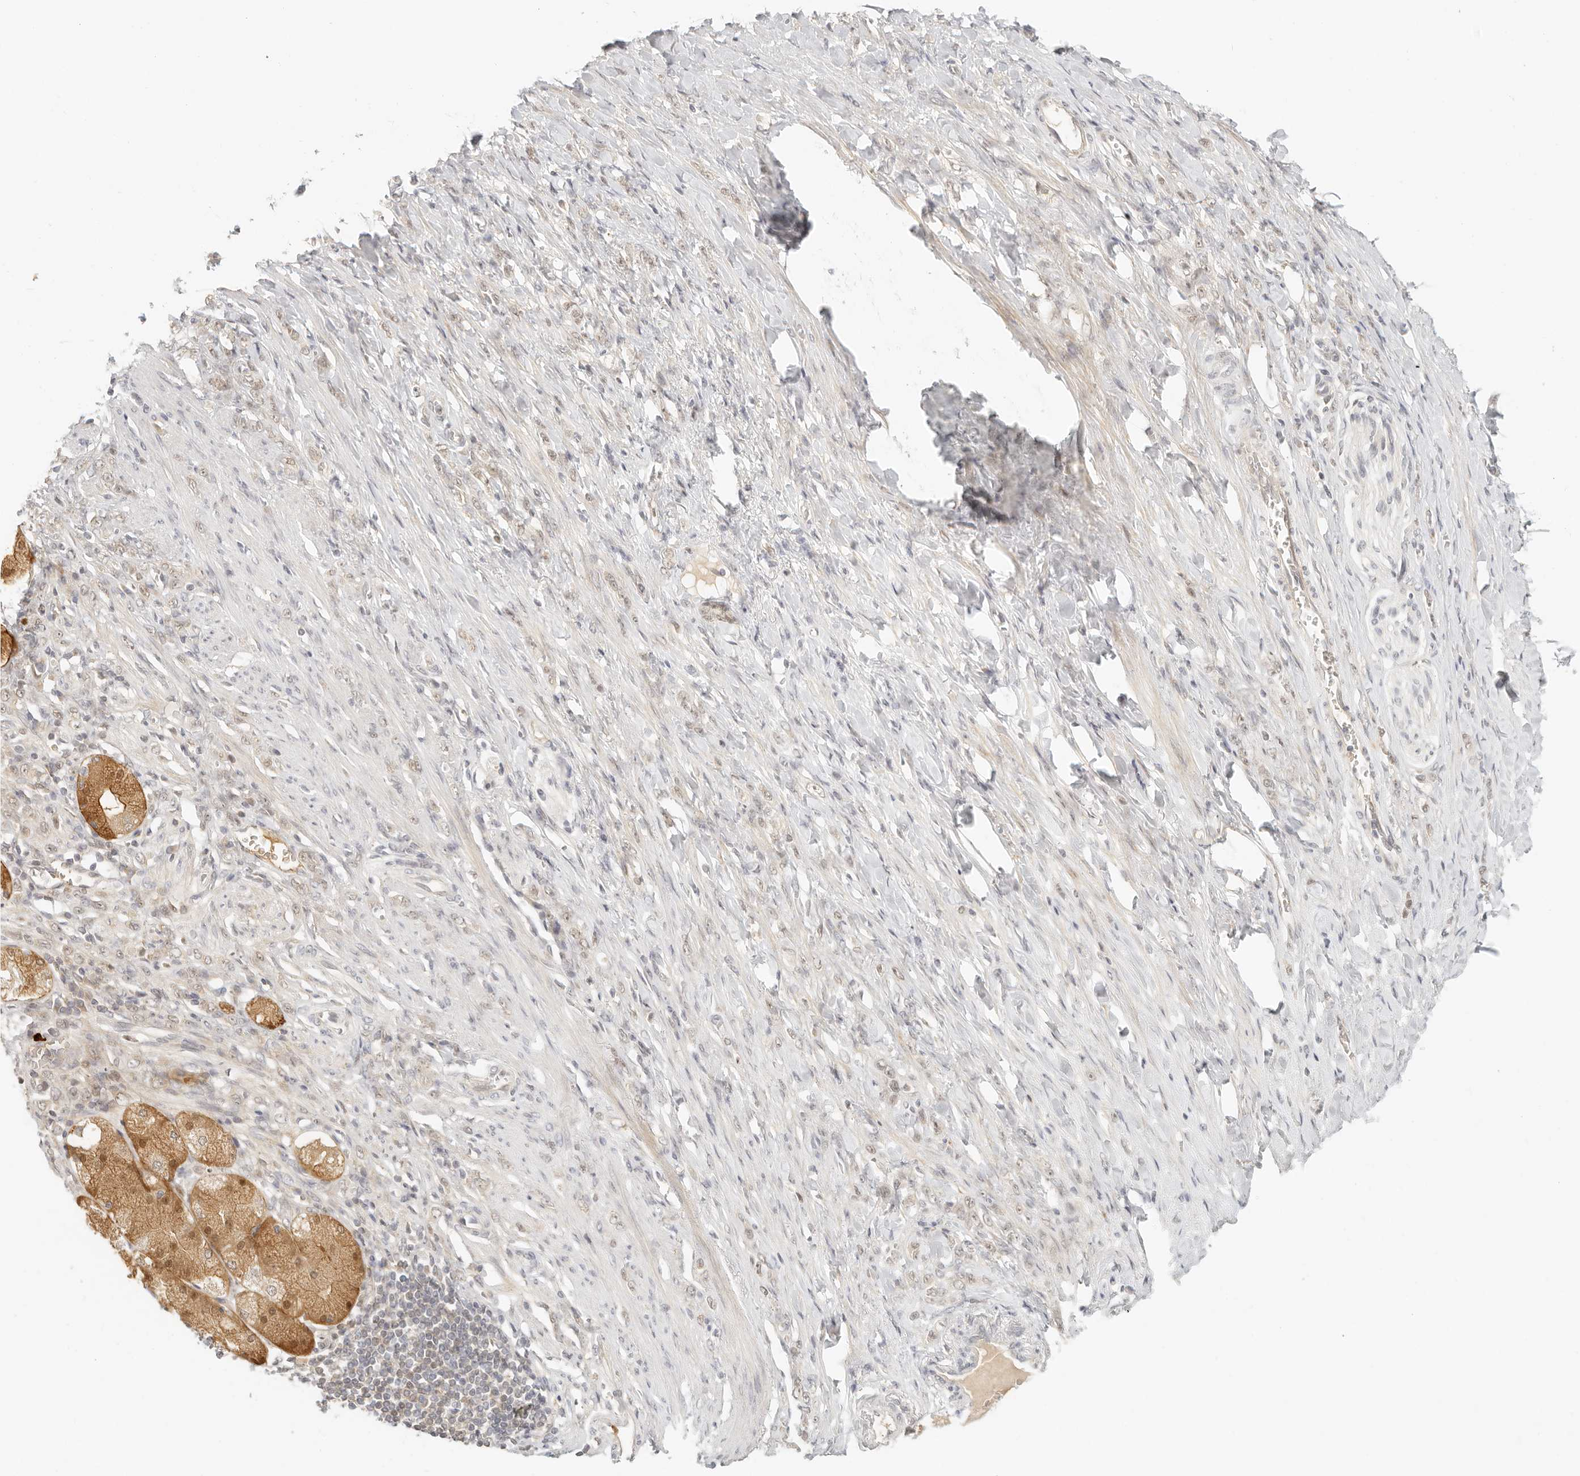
{"staining": {"intensity": "weak", "quantity": "25%-75%", "location": "nuclear"}, "tissue": "stomach cancer", "cell_type": "Tumor cells", "image_type": "cancer", "snomed": [{"axis": "morphology", "description": "Normal tissue, NOS"}, {"axis": "morphology", "description": "Adenocarcinoma, NOS"}, {"axis": "topography", "description": "Stomach"}], "caption": "Tumor cells exhibit weak nuclear expression in approximately 25%-75% of cells in adenocarcinoma (stomach).", "gene": "INTS11", "patient": {"sex": "male", "age": 82}}